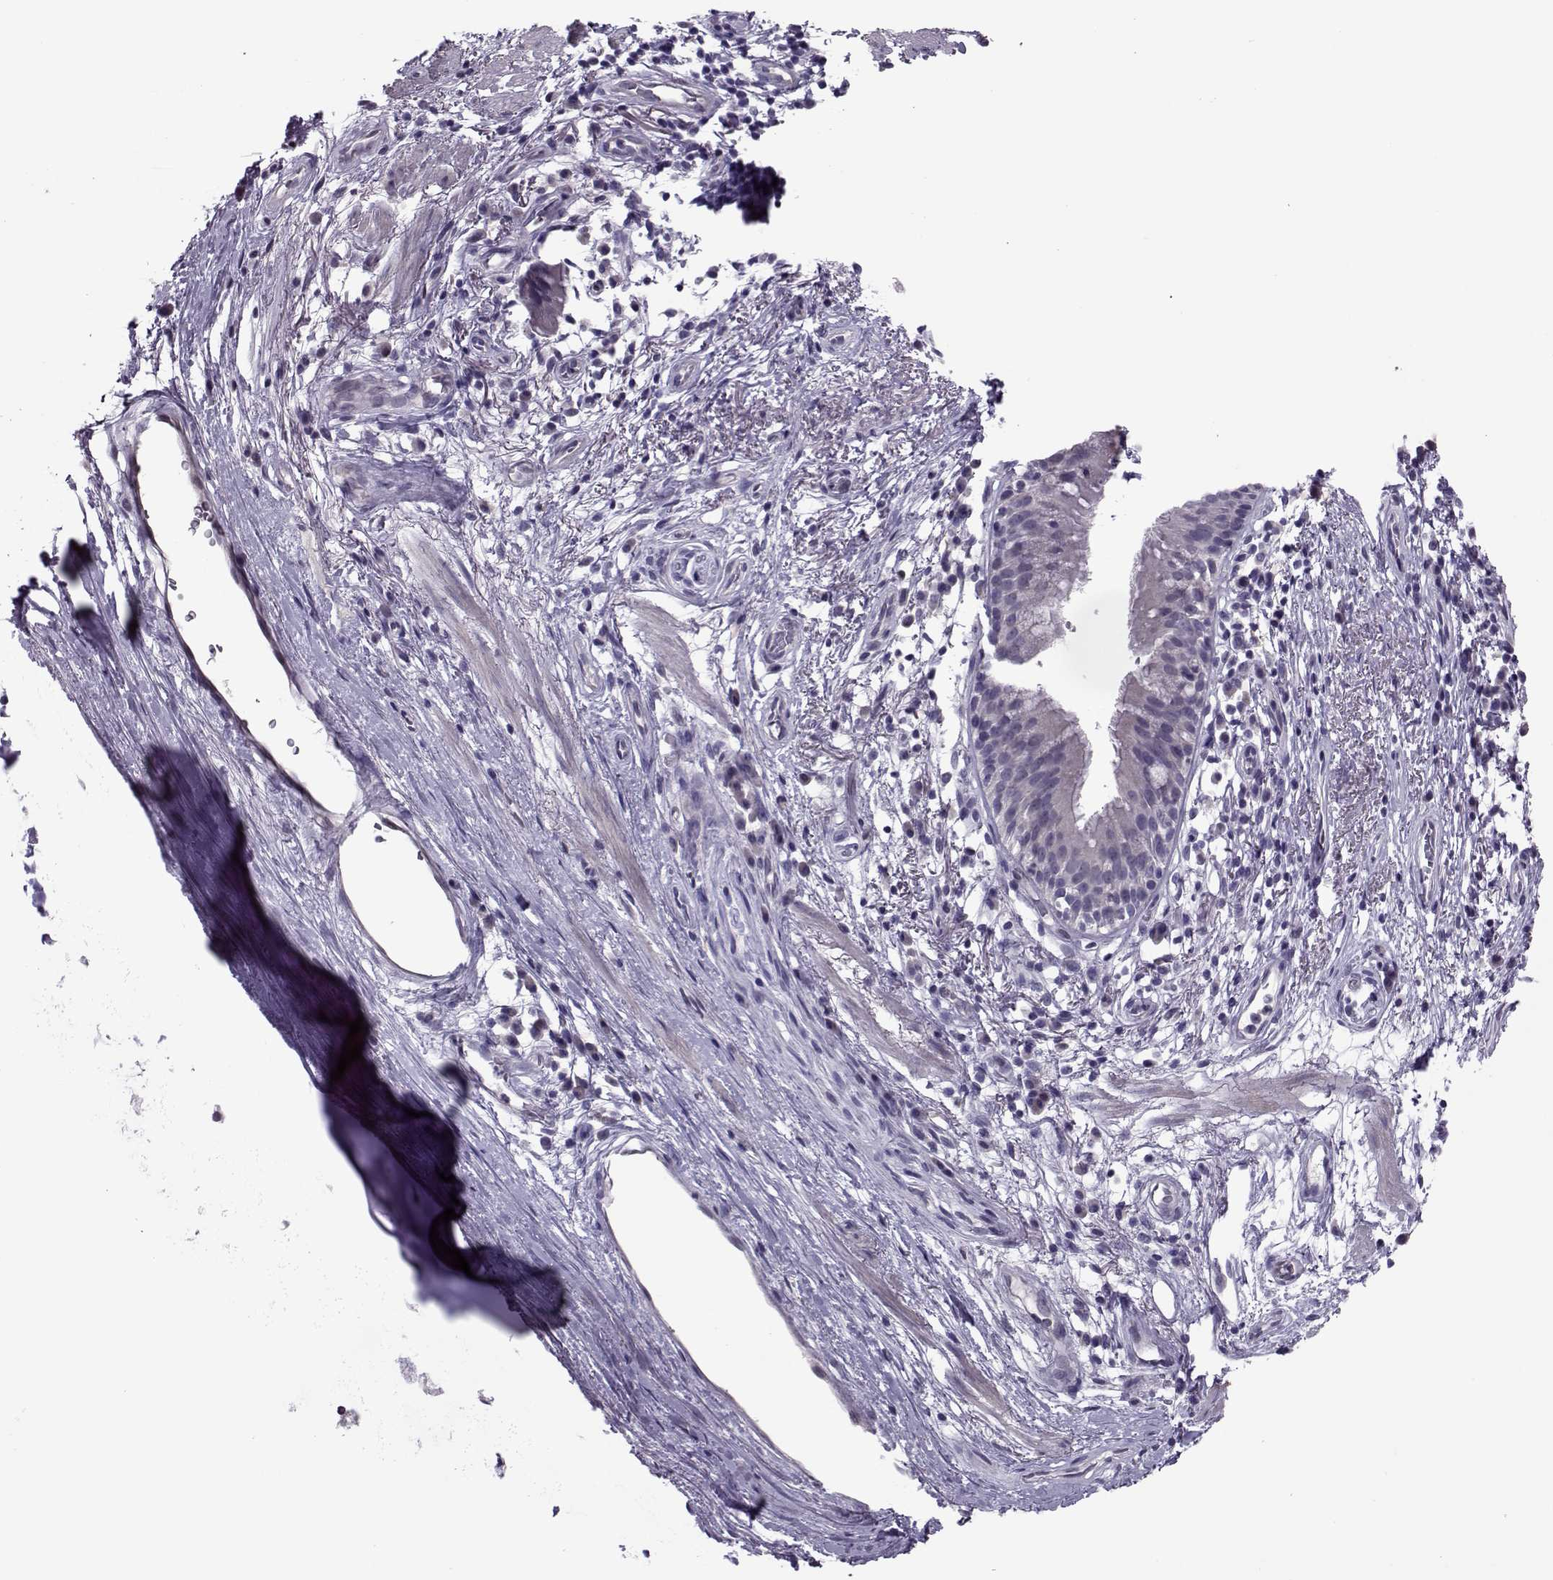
{"staining": {"intensity": "negative", "quantity": "none", "location": "none"}, "tissue": "bronchus", "cell_type": "Respiratory epithelial cells", "image_type": "normal", "snomed": [{"axis": "morphology", "description": "Normal tissue, NOS"}, {"axis": "topography", "description": "Cartilage tissue"}, {"axis": "topography", "description": "Bronchus"}], "caption": "An image of bronchus stained for a protein demonstrates no brown staining in respiratory epithelial cells. (Brightfield microscopy of DAB (3,3'-diaminobenzidine) immunohistochemistry at high magnification).", "gene": "ASRGL1", "patient": {"sex": "male", "age": 58}}